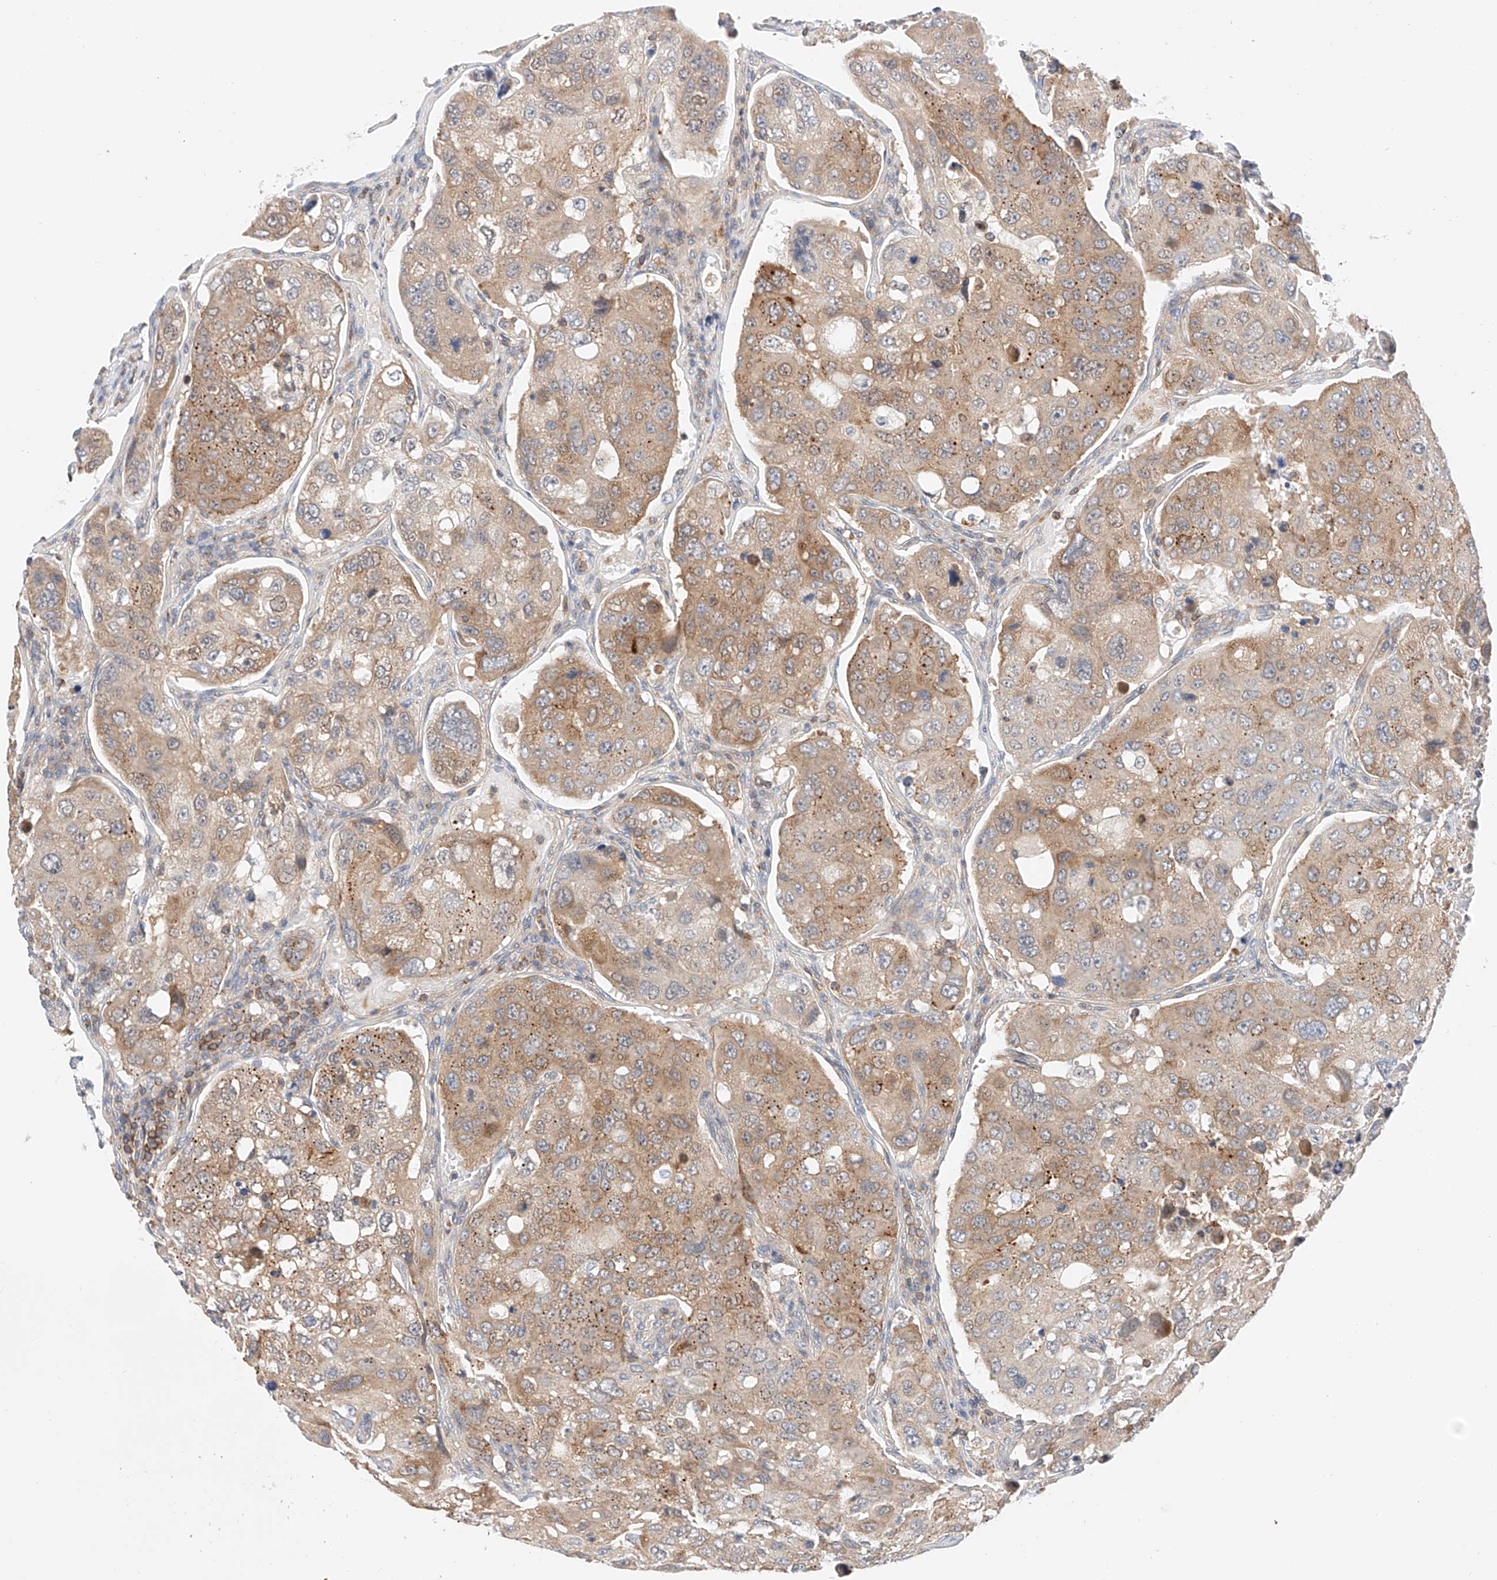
{"staining": {"intensity": "weak", "quantity": ">75%", "location": "cytoplasmic/membranous"}, "tissue": "urothelial cancer", "cell_type": "Tumor cells", "image_type": "cancer", "snomed": [{"axis": "morphology", "description": "Urothelial carcinoma, High grade"}, {"axis": "topography", "description": "Lymph node"}, {"axis": "topography", "description": "Urinary bladder"}], "caption": "Immunohistochemical staining of urothelial cancer demonstrates low levels of weak cytoplasmic/membranous staining in about >75% of tumor cells. (DAB (3,3'-diaminobenzidine) IHC with brightfield microscopy, high magnification).", "gene": "MFN2", "patient": {"sex": "male", "age": 51}}